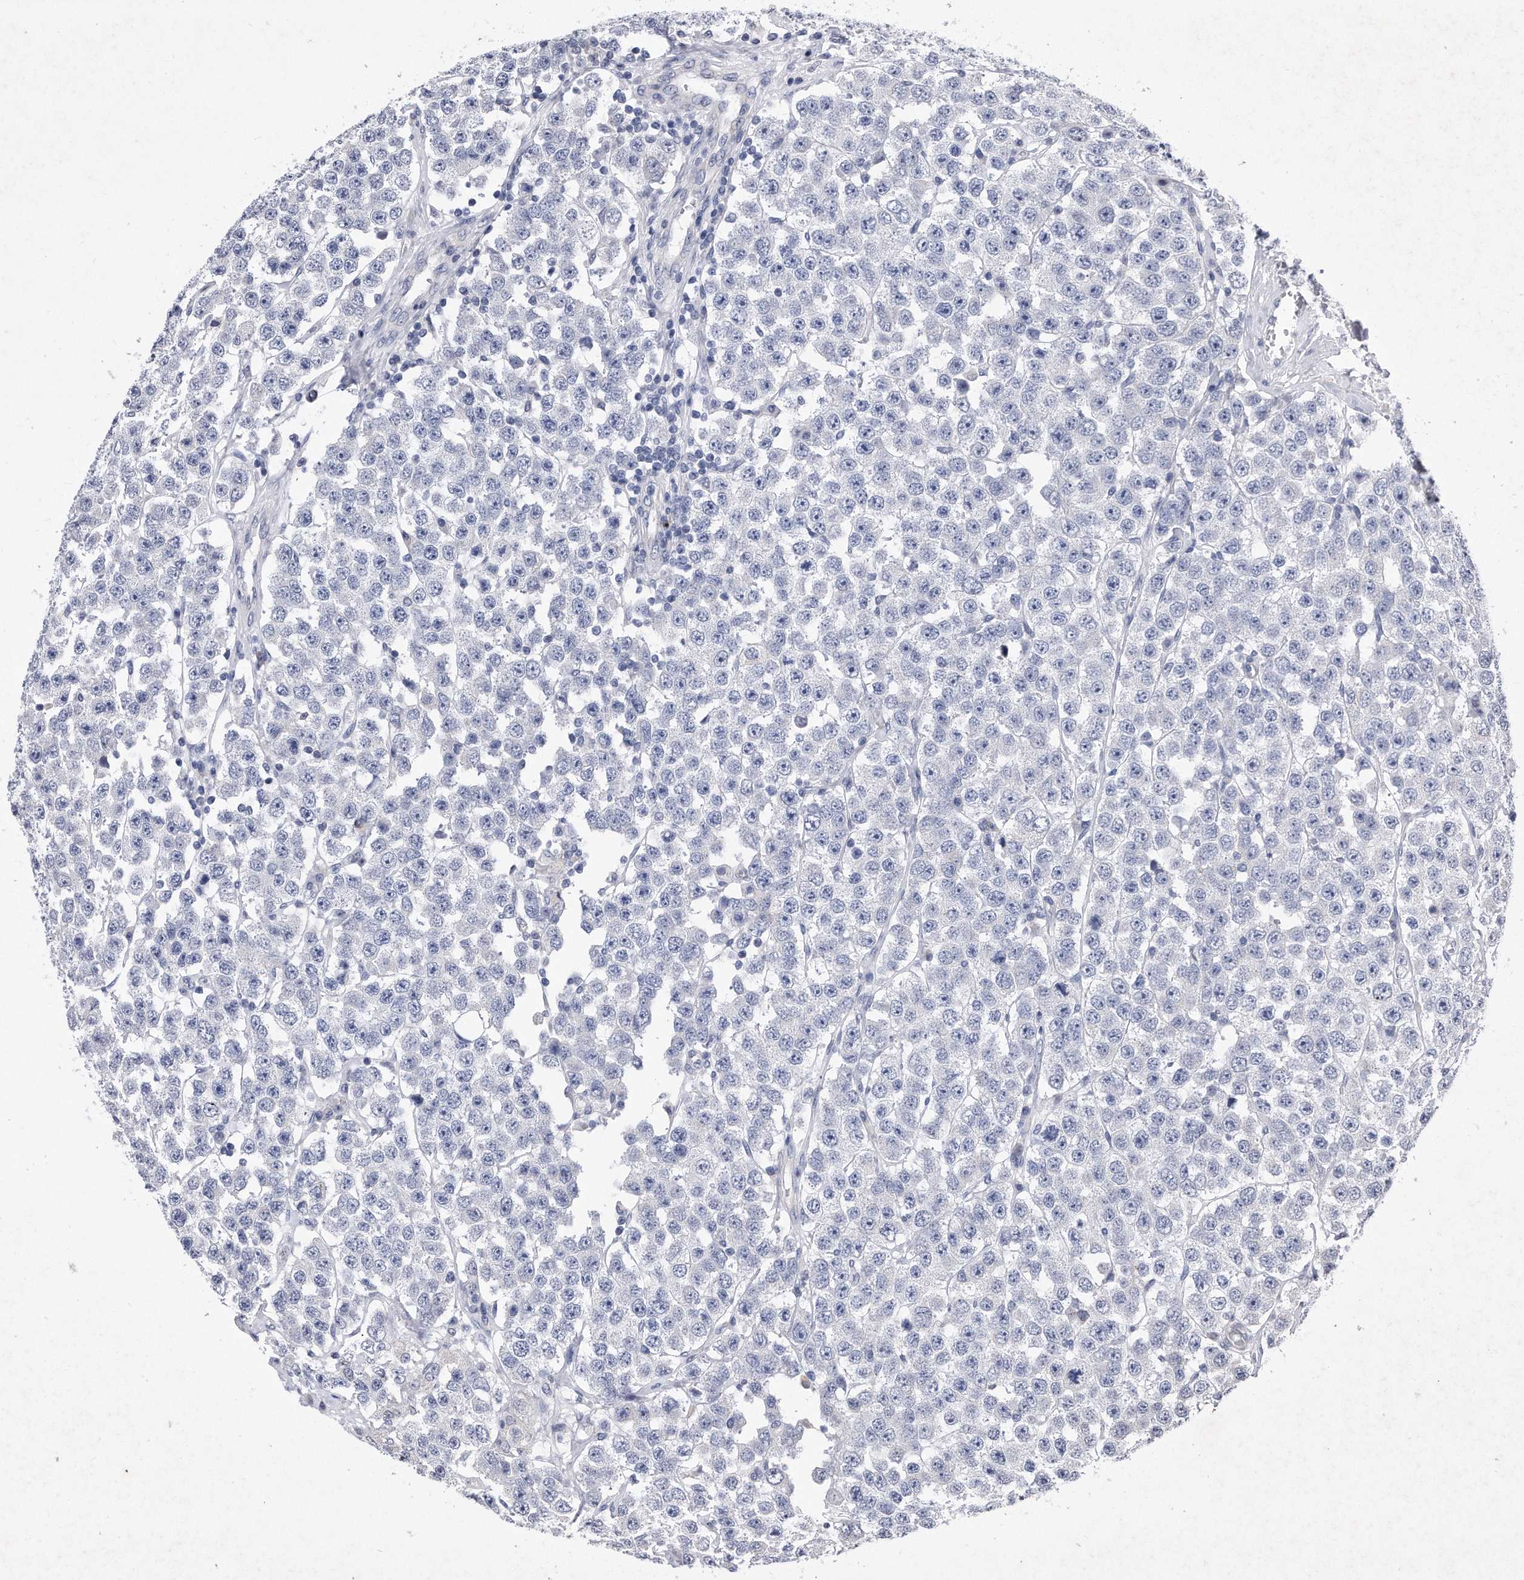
{"staining": {"intensity": "negative", "quantity": "none", "location": "none"}, "tissue": "testis cancer", "cell_type": "Tumor cells", "image_type": "cancer", "snomed": [{"axis": "morphology", "description": "Seminoma, NOS"}, {"axis": "topography", "description": "Testis"}], "caption": "IHC image of testis seminoma stained for a protein (brown), which demonstrates no expression in tumor cells.", "gene": "DAB1", "patient": {"sex": "male", "age": 28}}